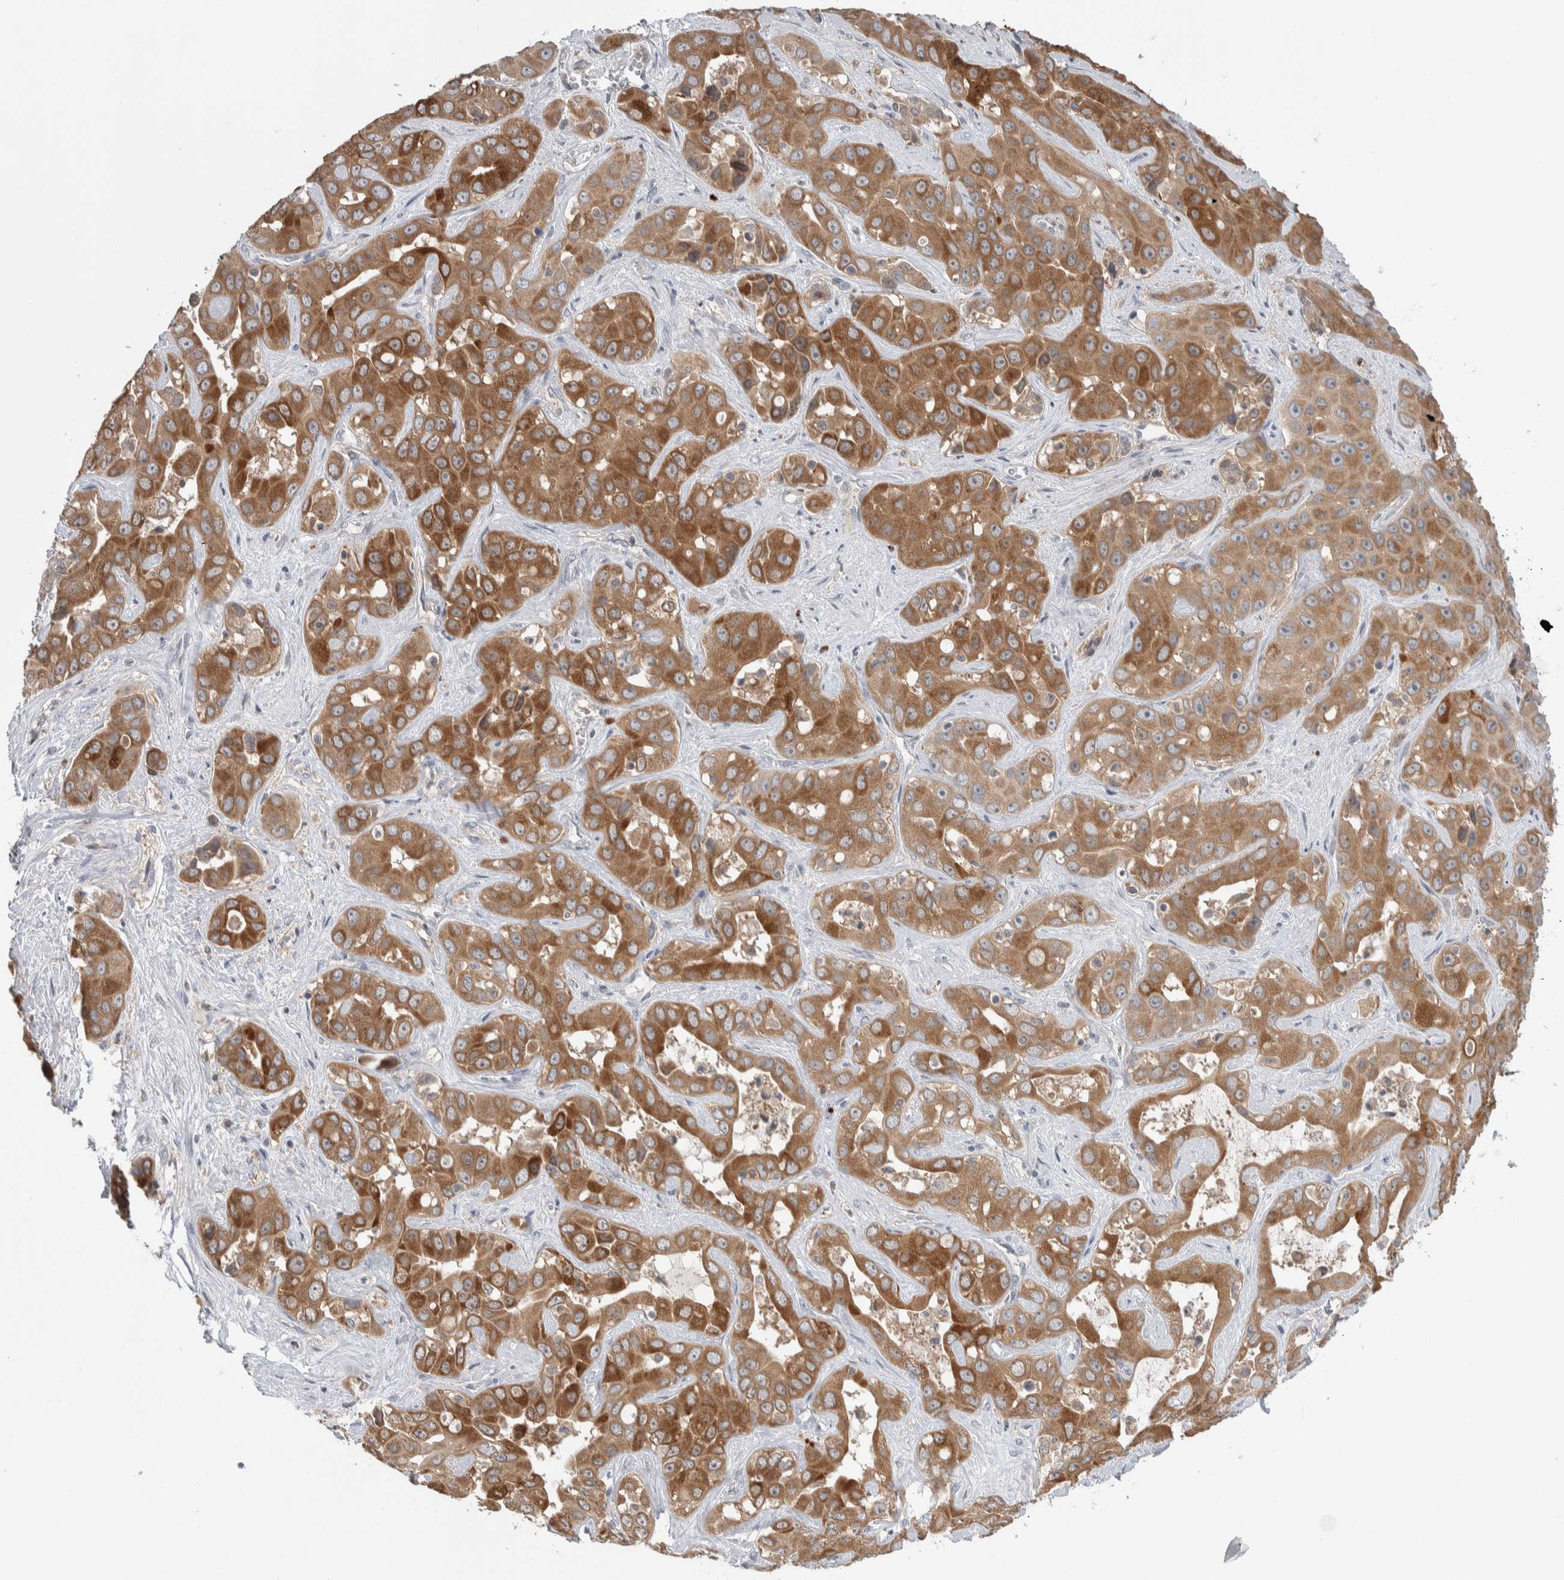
{"staining": {"intensity": "moderate", "quantity": ">75%", "location": "cytoplasmic/membranous"}, "tissue": "liver cancer", "cell_type": "Tumor cells", "image_type": "cancer", "snomed": [{"axis": "morphology", "description": "Cholangiocarcinoma"}, {"axis": "topography", "description": "Liver"}], "caption": "Human liver cancer stained for a protein (brown) demonstrates moderate cytoplasmic/membranous positive expression in approximately >75% of tumor cells.", "gene": "HTATIP2", "patient": {"sex": "female", "age": 52}}